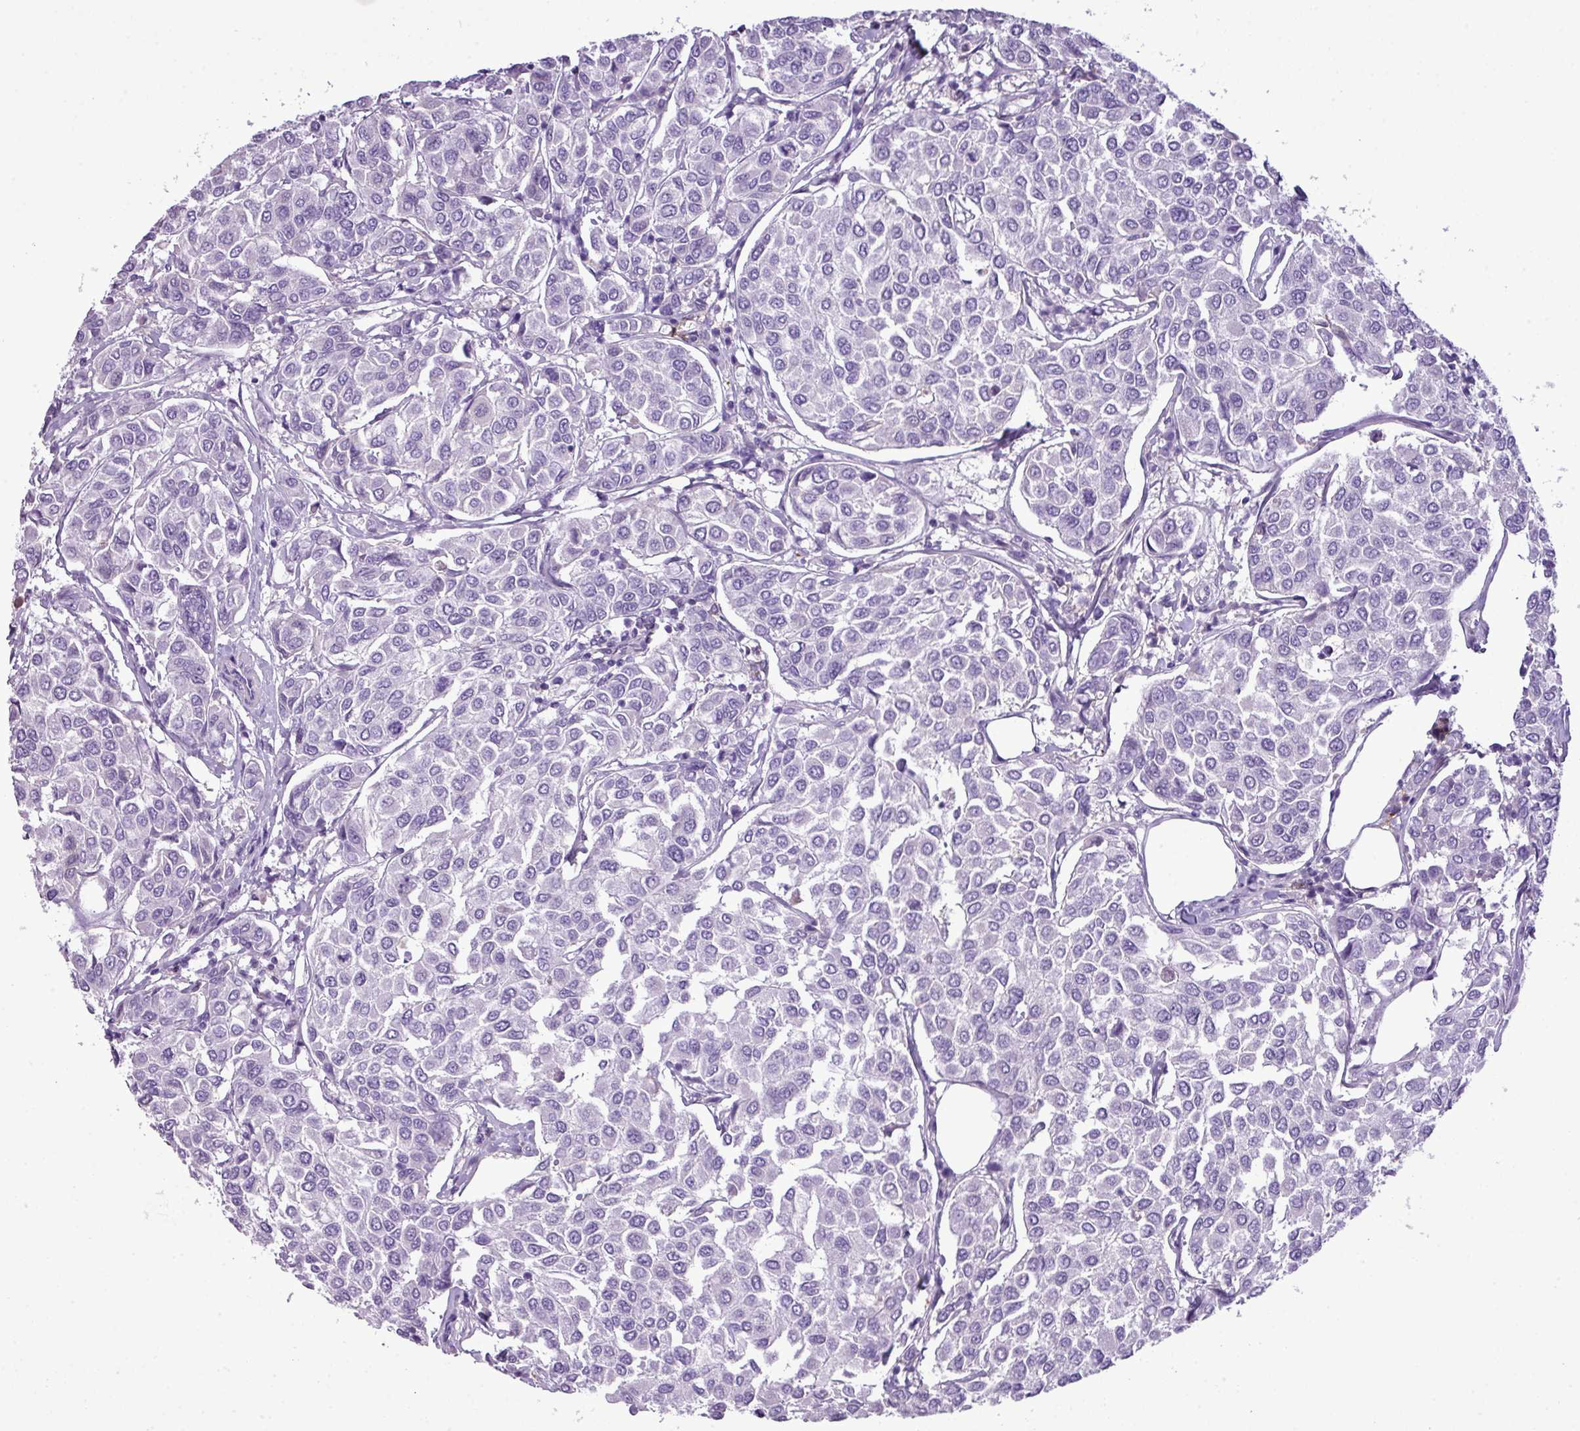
{"staining": {"intensity": "negative", "quantity": "none", "location": "none"}, "tissue": "breast cancer", "cell_type": "Tumor cells", "image_type": "cancer", "snomed": [{"axis": "morphology", "description": "Duct carcinoma"}, {"axis": "topography", "description": "Breast"}], "caption": "Invasive ductal carcinoma (breast) was stained to show a protein in brown. There is no significant positivity in tumor cells. (Stains: DAB (3,3'-diaminobenzidine) IHC with hematoxylin counter stain, Microscopy: brightfield microscopy at high magnification).", "gene": "RBMXL2", "patient": {"sex": "female", "age": 55}}